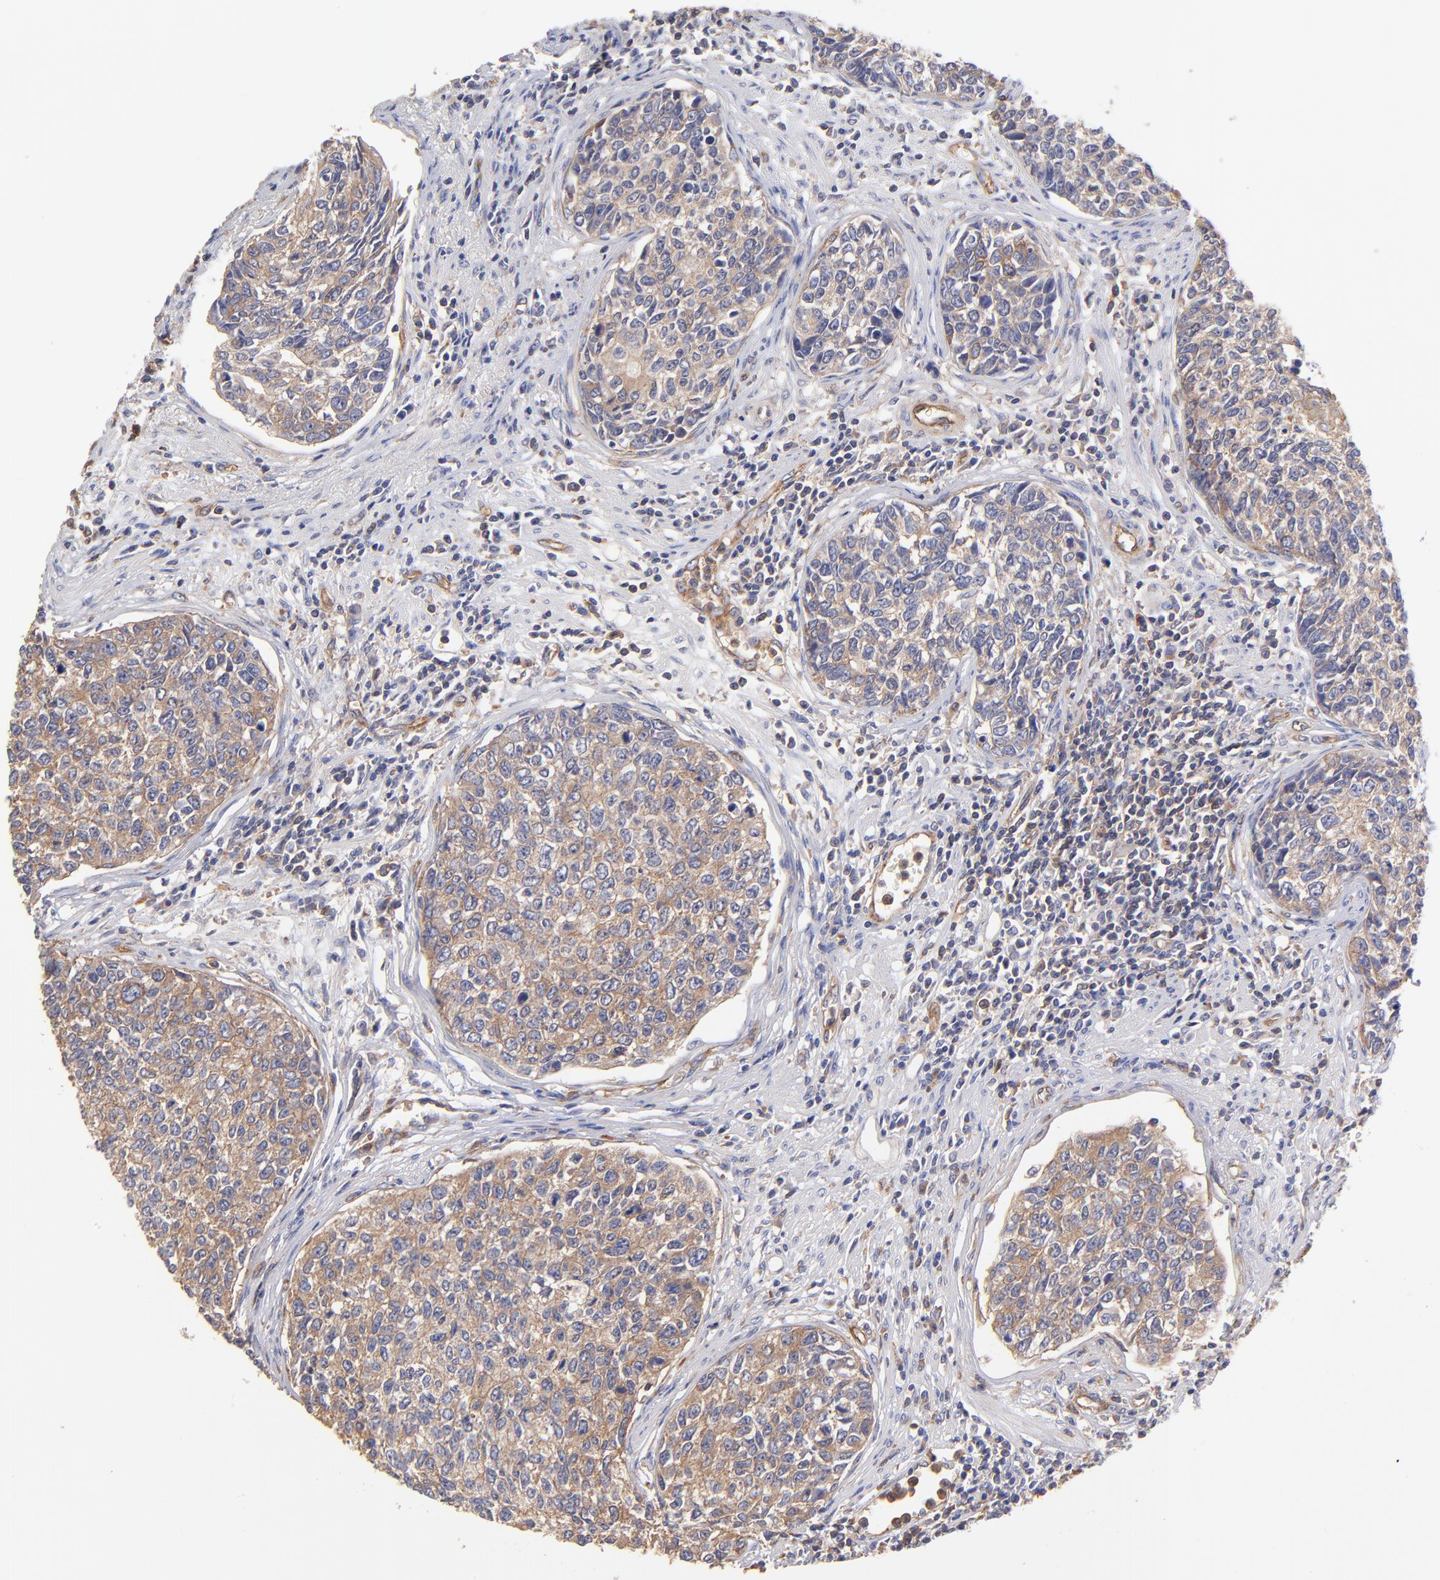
{"staining": {"intensity": "moderate", "quantity": "25%-75%", "location": "cytoplasmic/membranous"}, "tissue": "urothelial cancer", "cell_type": "Tumor cells", "image_type": "cancer", "snomed": [{"axis": "morphology", "description": "Urothelial carcinoma, High grade"}, {"axis": "topography", "description": "Urinary bladder"}], "caption": "Protein staining shows moderate cytoplasmic/membranous expression in about 25%-75% of tumor cells in high-grade urothelial carcinoma.", "gene": "ASB7", "patient": {"sex": "male", "age": 81}}